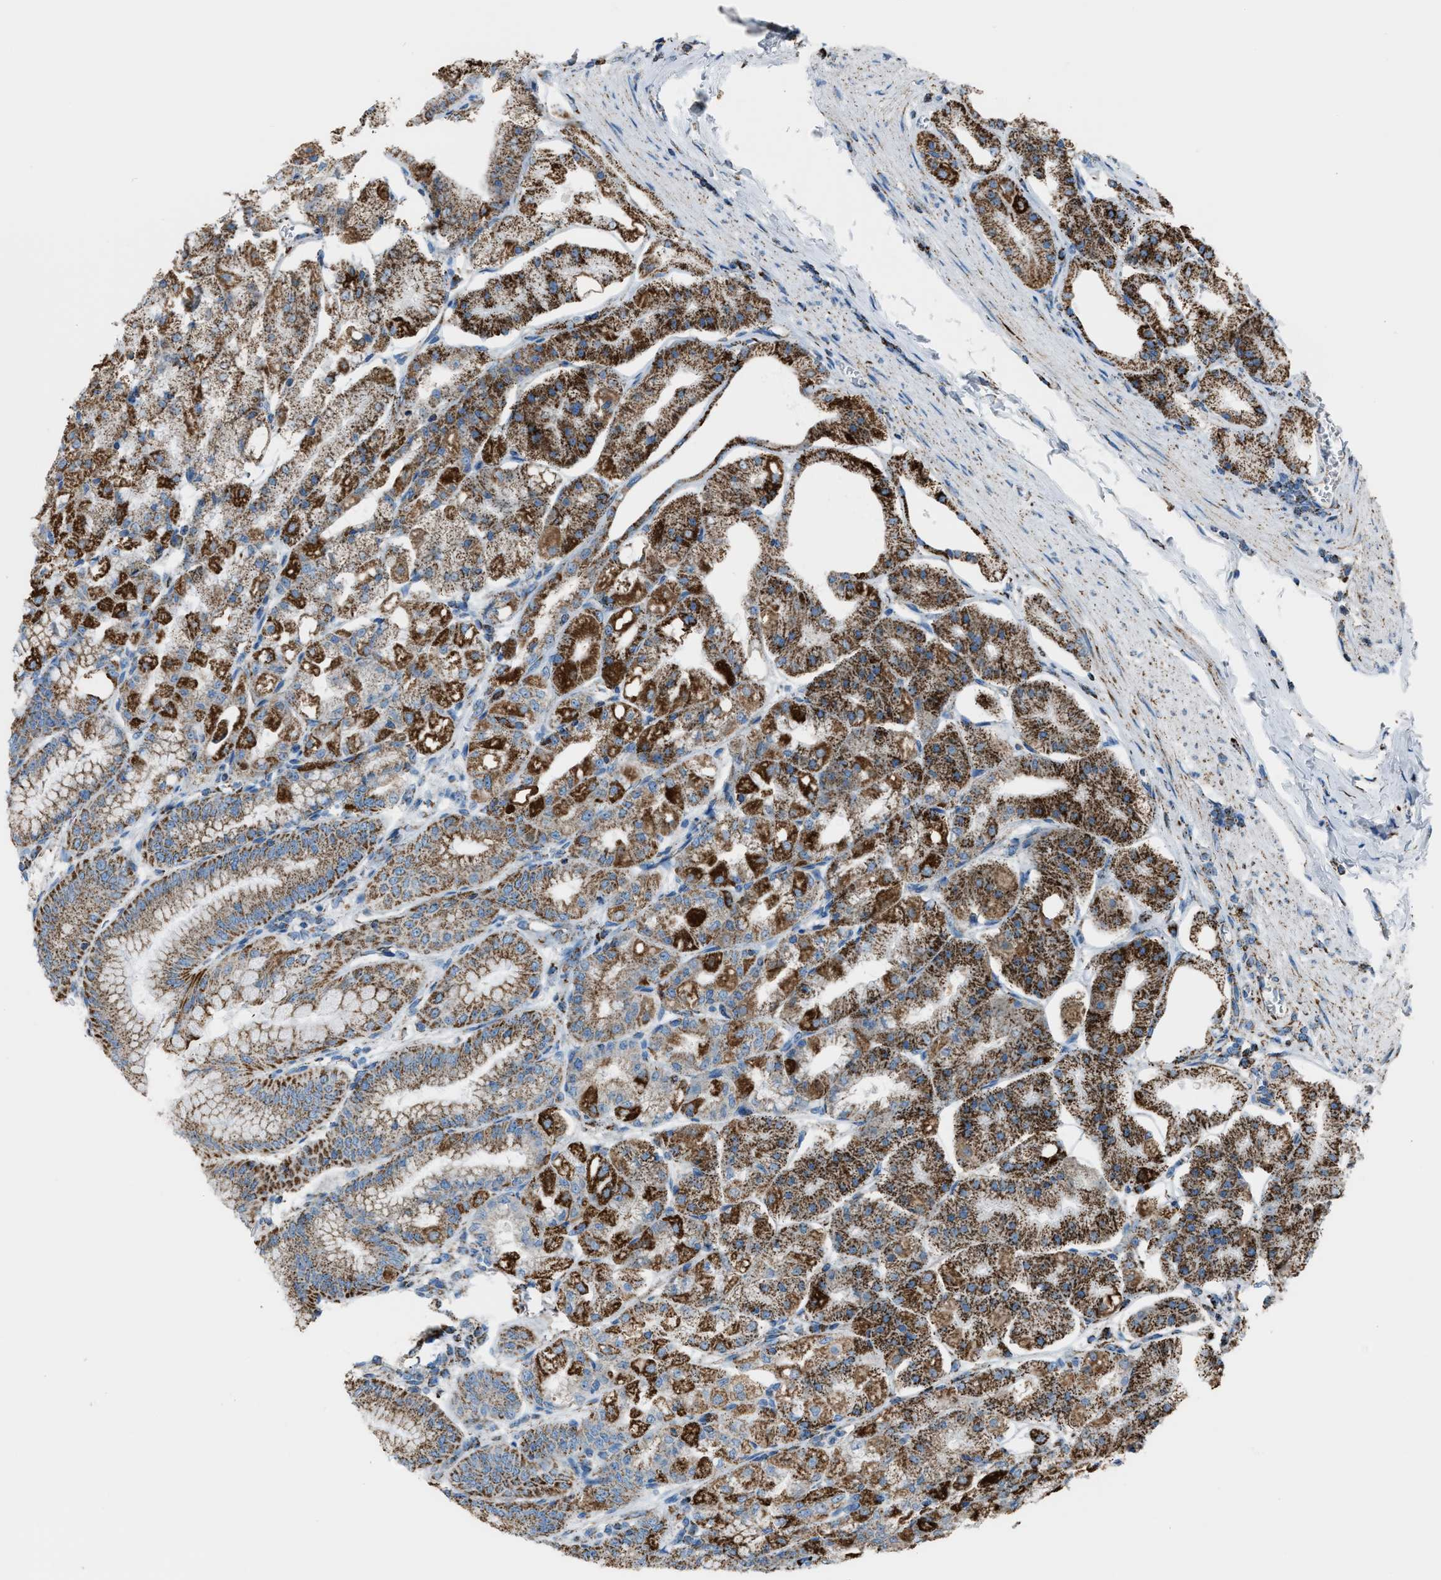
{"staining": {"intensity": "strong", "quantity": ">75%", "location": "cytoplasmic/membranous"}, "tissue": "stomach", "cell_type": "Glandular cells", "image_type": "normal", "snomed": [{"axis": "morphology", "description": "Normal tissue, NOS"}, {"axis": "topography", "description": "Stomach, lower"}], "caption": "A brown stain highlights strong cytoplasmic/membranous positivity of a protein in glandular cells of unremarkable human stomach. The staining was performed using DAB, with brown indicating positive protein expression. Nuclei are stained blue with hematoxylin.", "gene": "MDH2", "patient": {"sex": "male", "age": 71}}